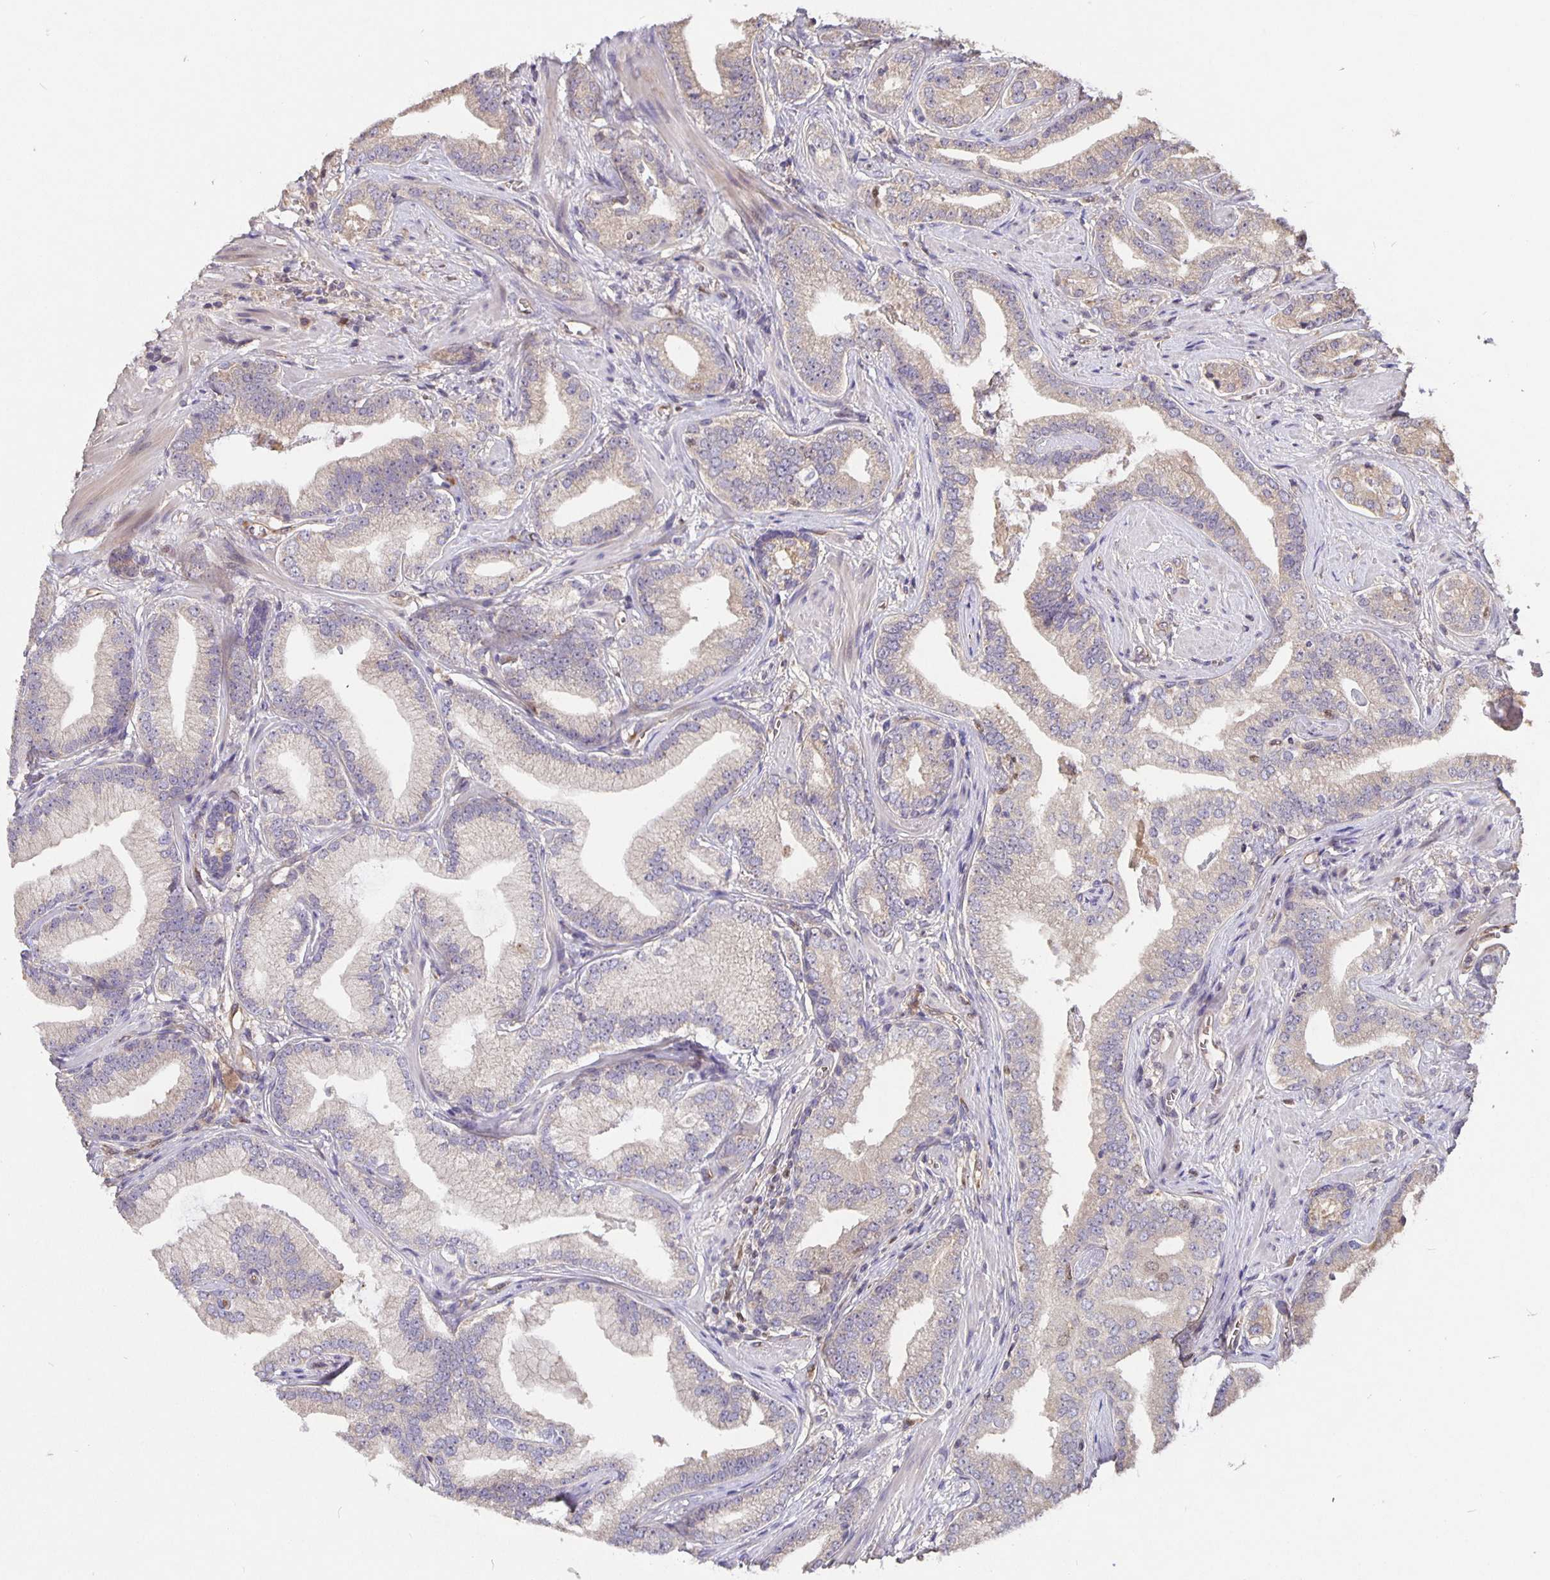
{"staining": {"intensity": "weak", "quantity": "25%-75%", "location": "cytoplasmic/membranous"}, "tissue": "prostate cancer", "cell_type": "Tumor cells", "image_type": "cancer", "snomed": [{"axis": "morphology", "description": "Adenocarcinoma, Low grade"}, {"axis": "topography", "description": "Prostate"}], "caption": "The micrograph demonstrates staining of prostate low-grade adenocarcinoma, revealing weak cytoplasmic/membranous protein positivity (brown color) within tumor cells.", "gene": "NOG", "patient": {"sex": "male", "age": 62}}